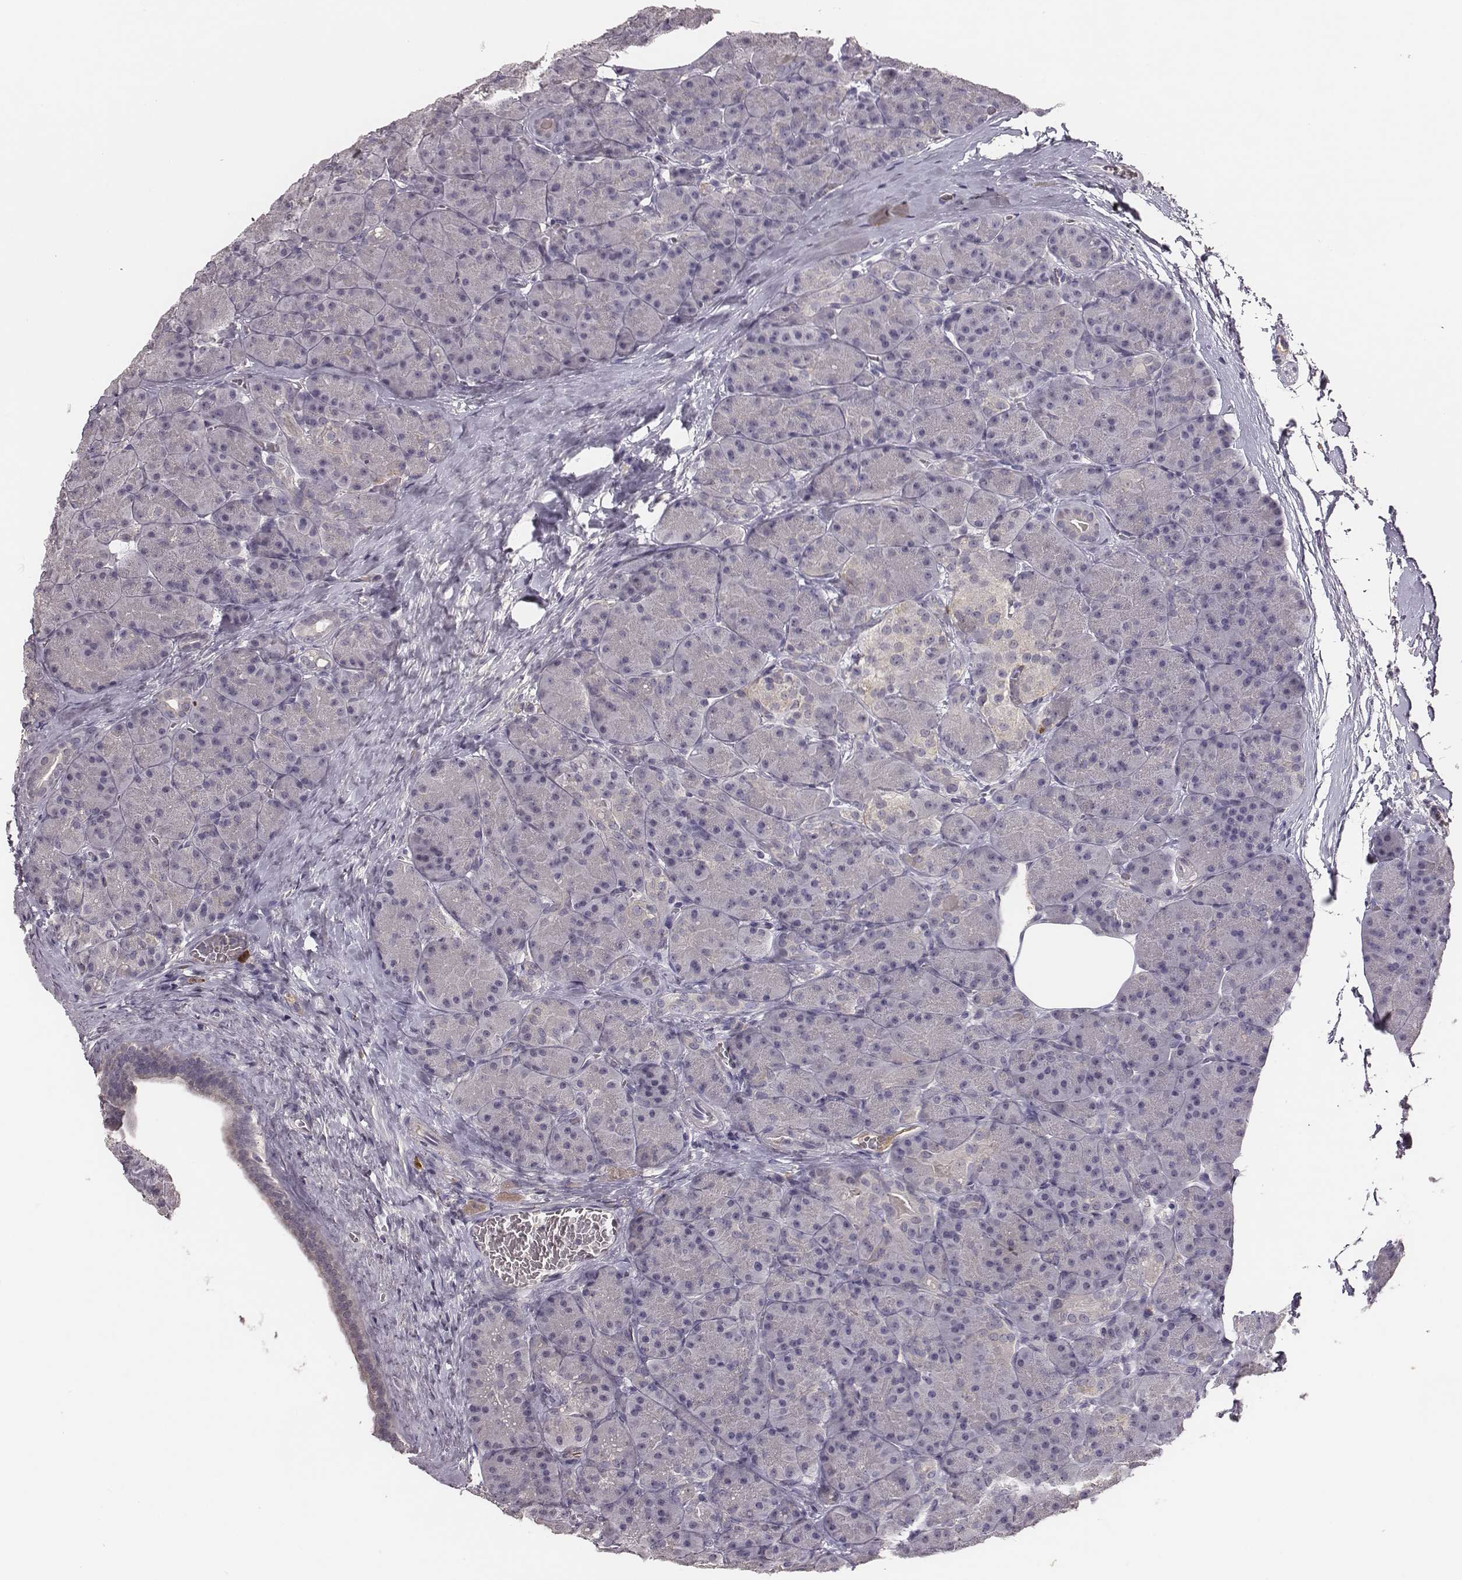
{"staining": {"intensity": "negative", "quantity": "none", "location": "none"}, "tissue": "pancreas", "cell_type": "Exocrine glandular cells", "image_type": "normal", "snomed": [{"axis": "morphology", "description": "Normal tissue, NOS"}, {"axis": "topography", "description": "Pancreas"}], "caption": "This image is of unremarkable pancreas stained with immunohistochemistry (IHC) to label a protein in brown with the nuclei are counter-stained blue. There is no staining in exocrine glandular cells. (Immunohistochemistry (ihc), brightfield microscopy, high magnification).", "gene": "SLC22A6", "patient": {"sex": "male", "age": 57}}